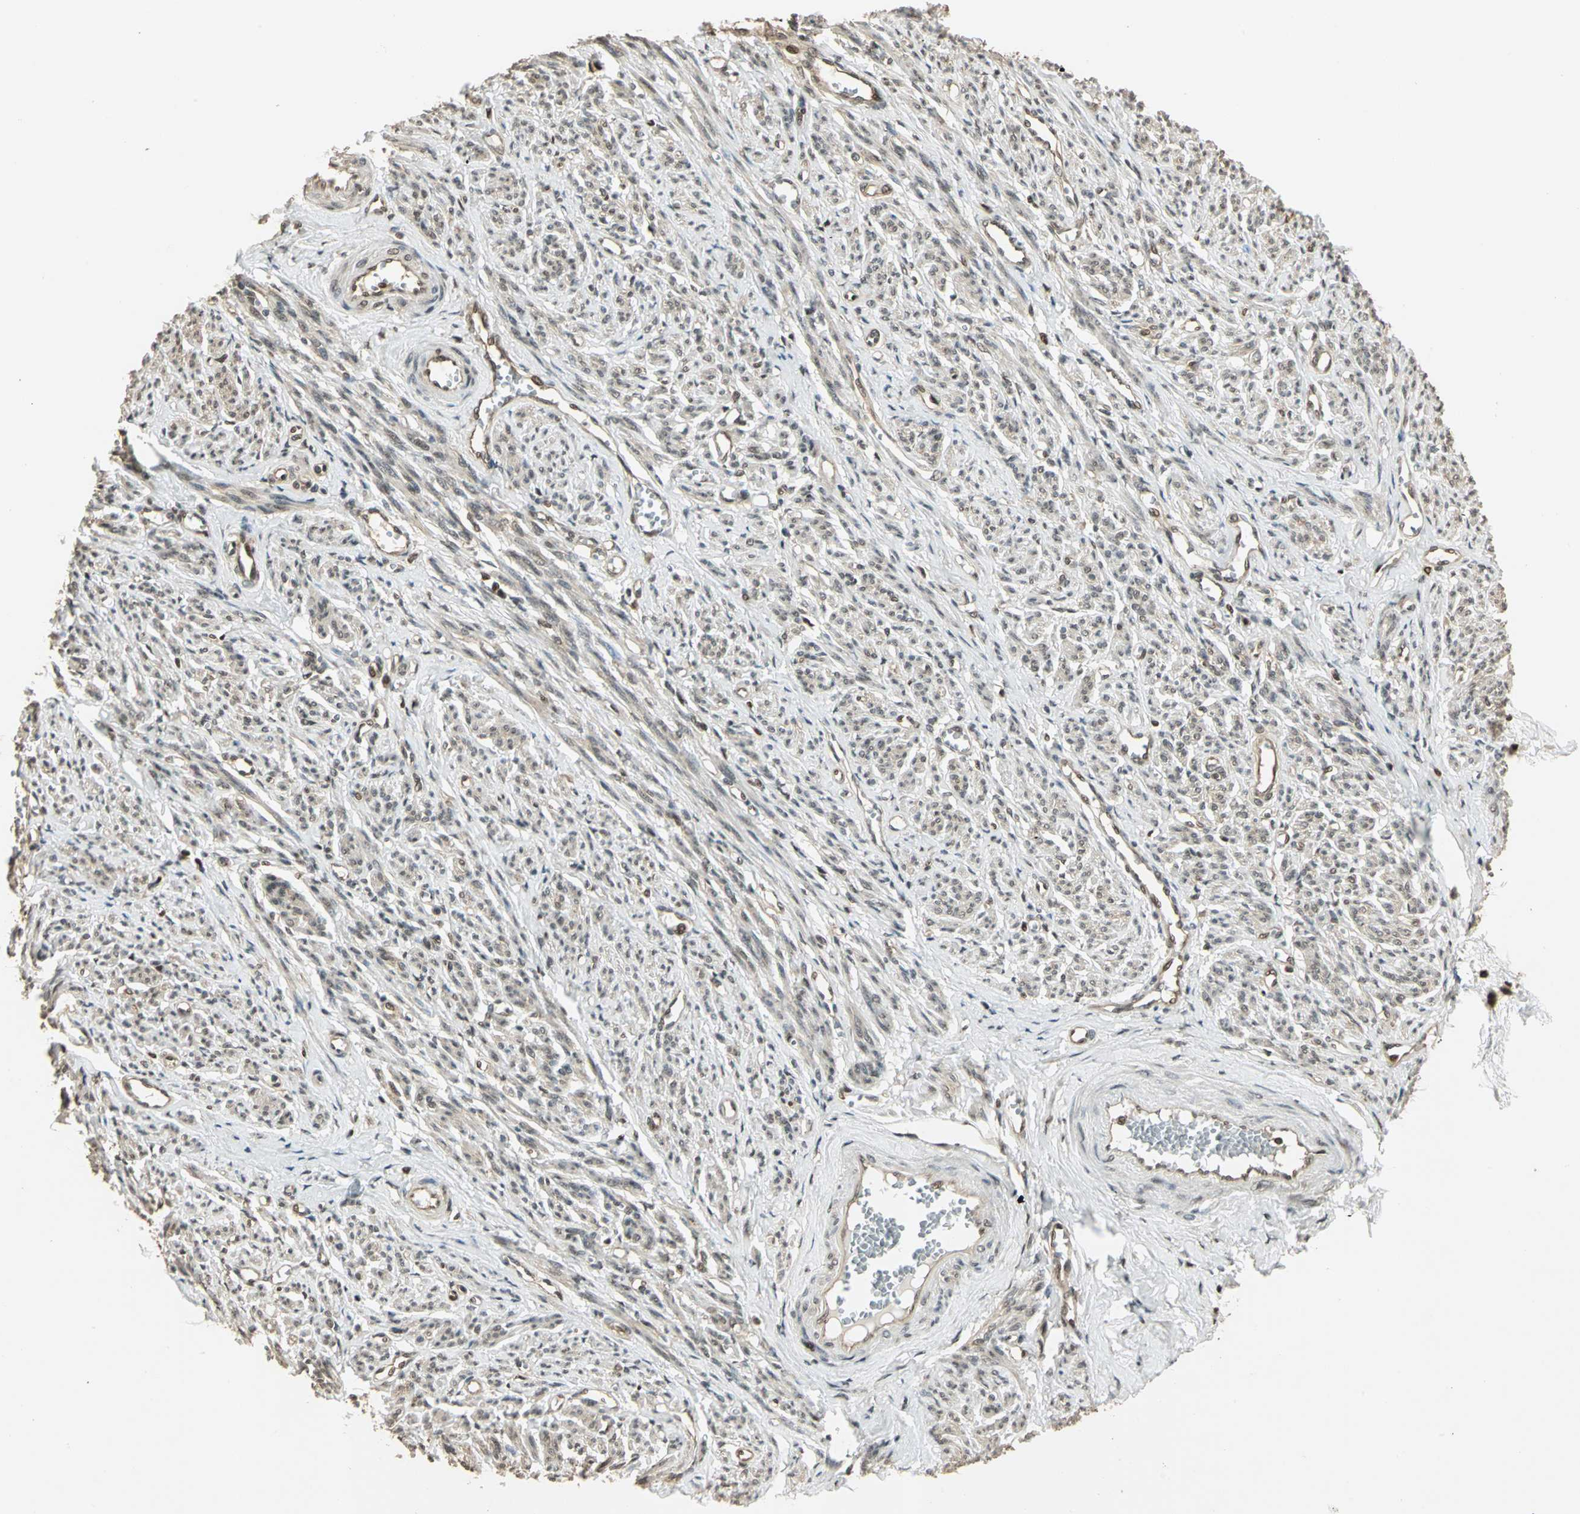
{"staining": {"intensity": "moderate", "quantity": "25%-75%", "location": "cytoplasmic/membranous,nuclear"}, "tissue": "smooth muscle", "cell_type": "Smooth muscle cells", "image_type": "normal", "snomed": [{"axis": "morphology", "description": "Normal tissue, NOS"}, {"axis": "topography", "description": "Smooth muscle"}], "caption": "IHC histopathology image of normal smooth muscle: human smooth muscle stained using immunohistochemistry (IHC) reveals medium levels of moderate protein expression localized specifically in the cytoplasmic/membranous,nuclear of smooth muscle cells, appearing as a cytoplasmic/membranous,nuclear brown color.", "gene": "PSMC3", "patient": {"sex": "female", "age": 65}}